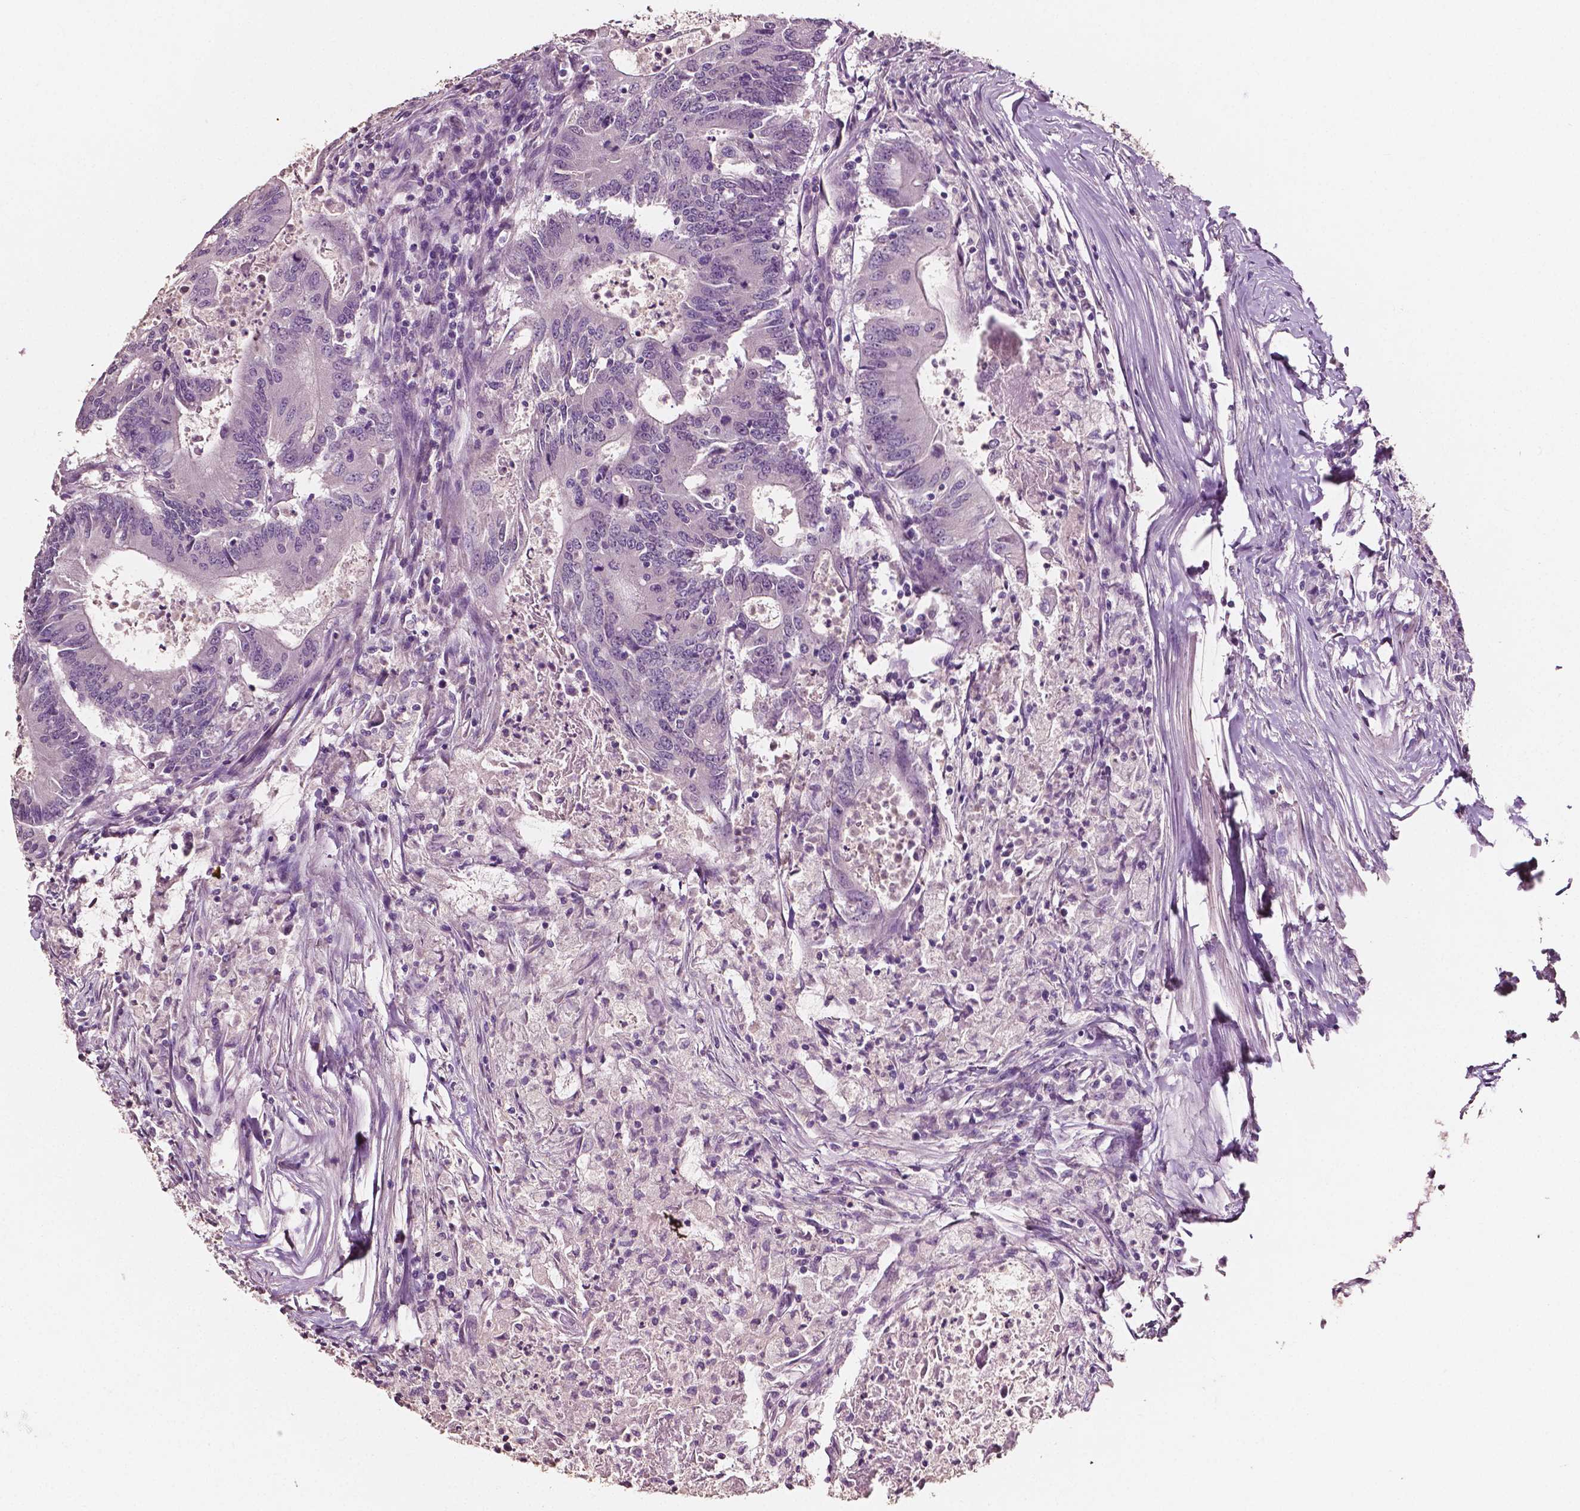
{"staining": {"intensity": "negative", "quantity": "none", "location": "none"}, "tissue": "colorectal cancer", "cell_type": "Tumor cells", "image_type": "cancer", "snomed": [{"axis": "morphology", "description": "Adenocarcinoma, NOS"}, {"axis": "topography", "description": "Colon"}], "caption": "Photomicrograph shows no protein staining in tumor cells of colorectal adenocarcinoma tissue.", "gene": "PLA2R1", "patient": {"sex": "female", "age": 70}}